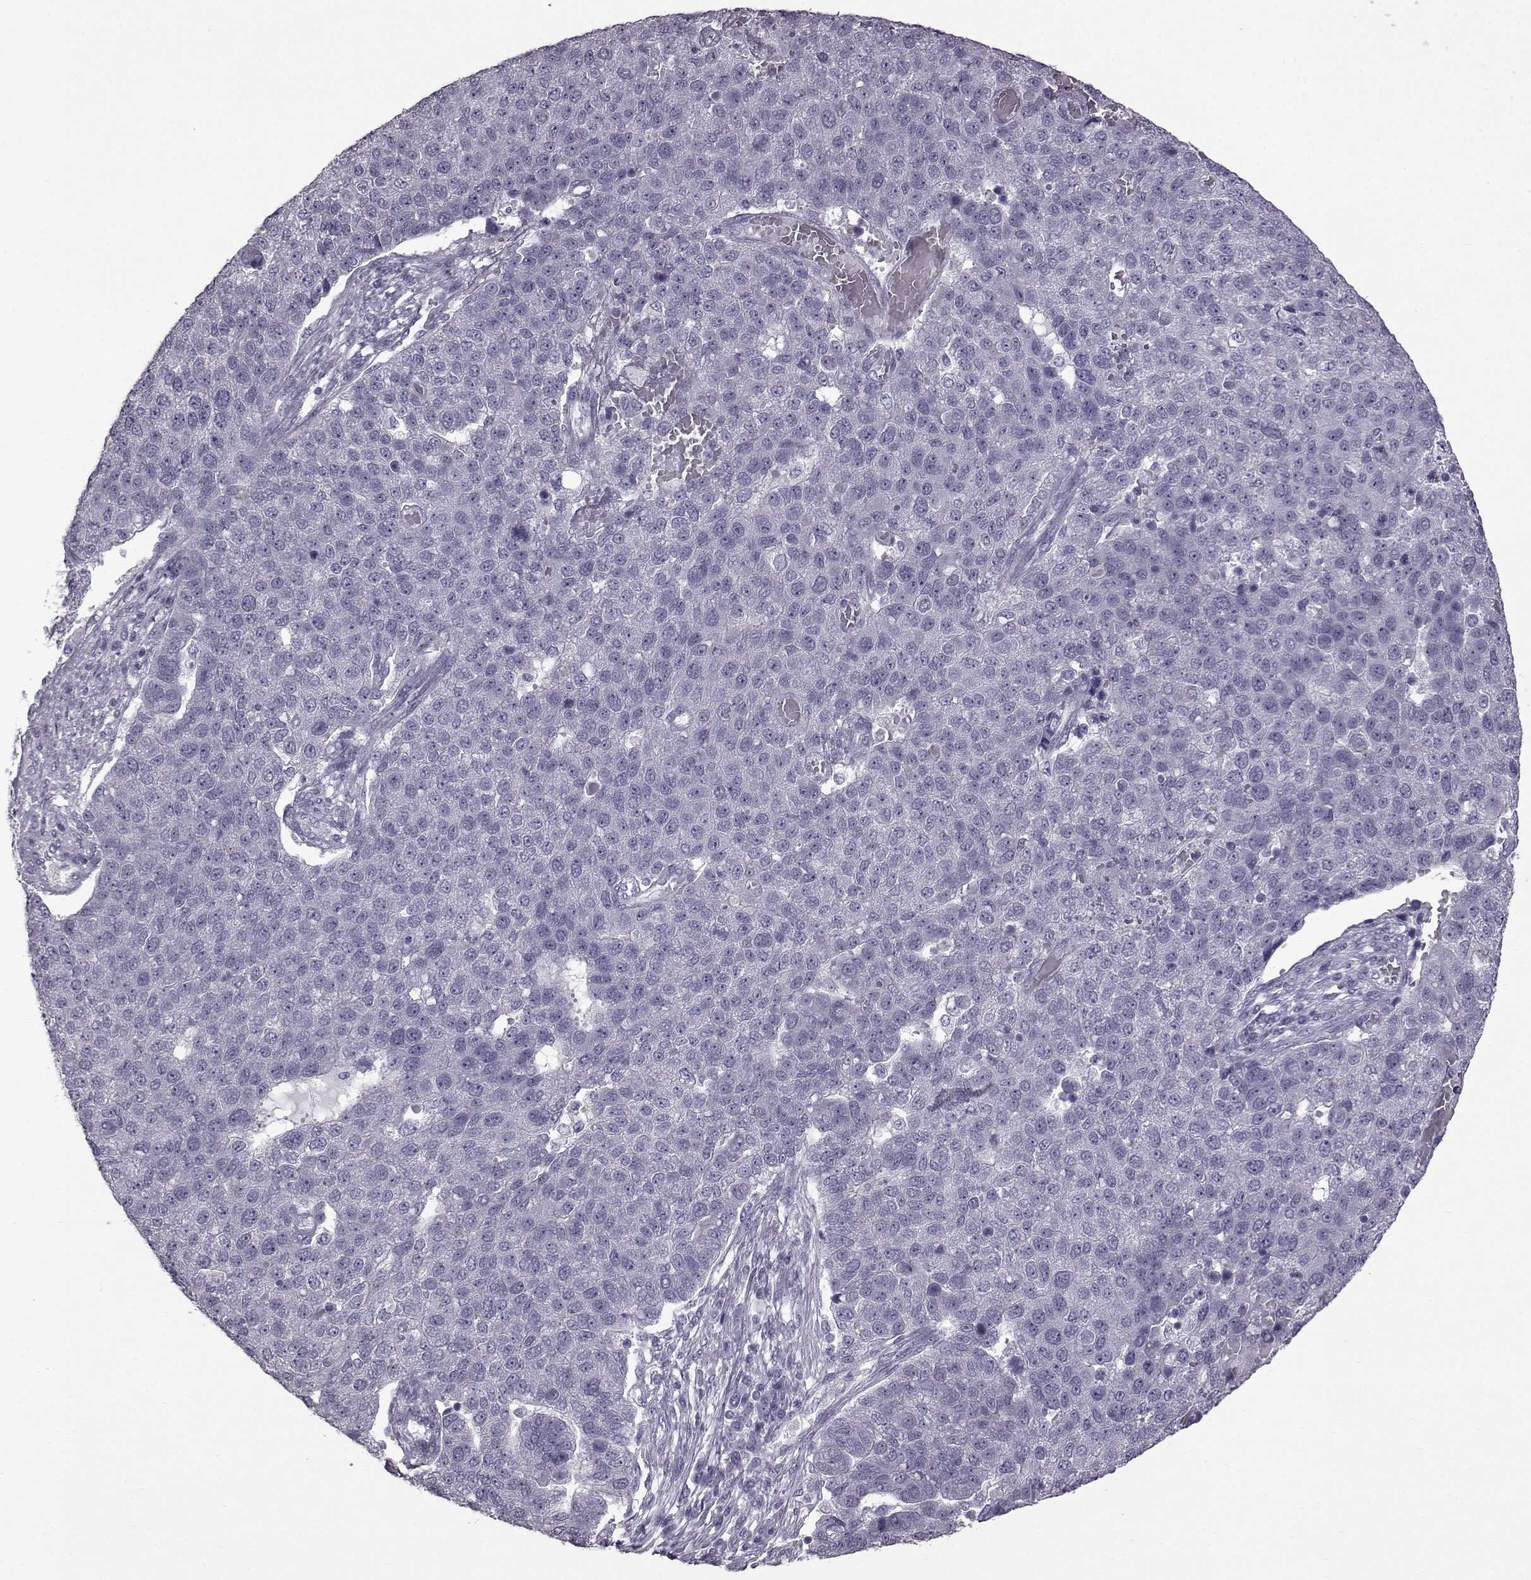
{"staining": {"intensity": "negative", "quantity": "none", "location": "none"}, "tissue": "pancreatic cancer", "cell_type": "Tumor cells", "image_type": "cancer", "snomed": [{"axis": "morphology", "description": "Adenocarcinoma, NOS"}, {"axis": "topography", "description": "Pancreas"}], "caption": "Tumor cells show no significant staining in pancreatic cancer.", "gene": "SLC28A2", "patient": {"sex": "female", "age": 61}}